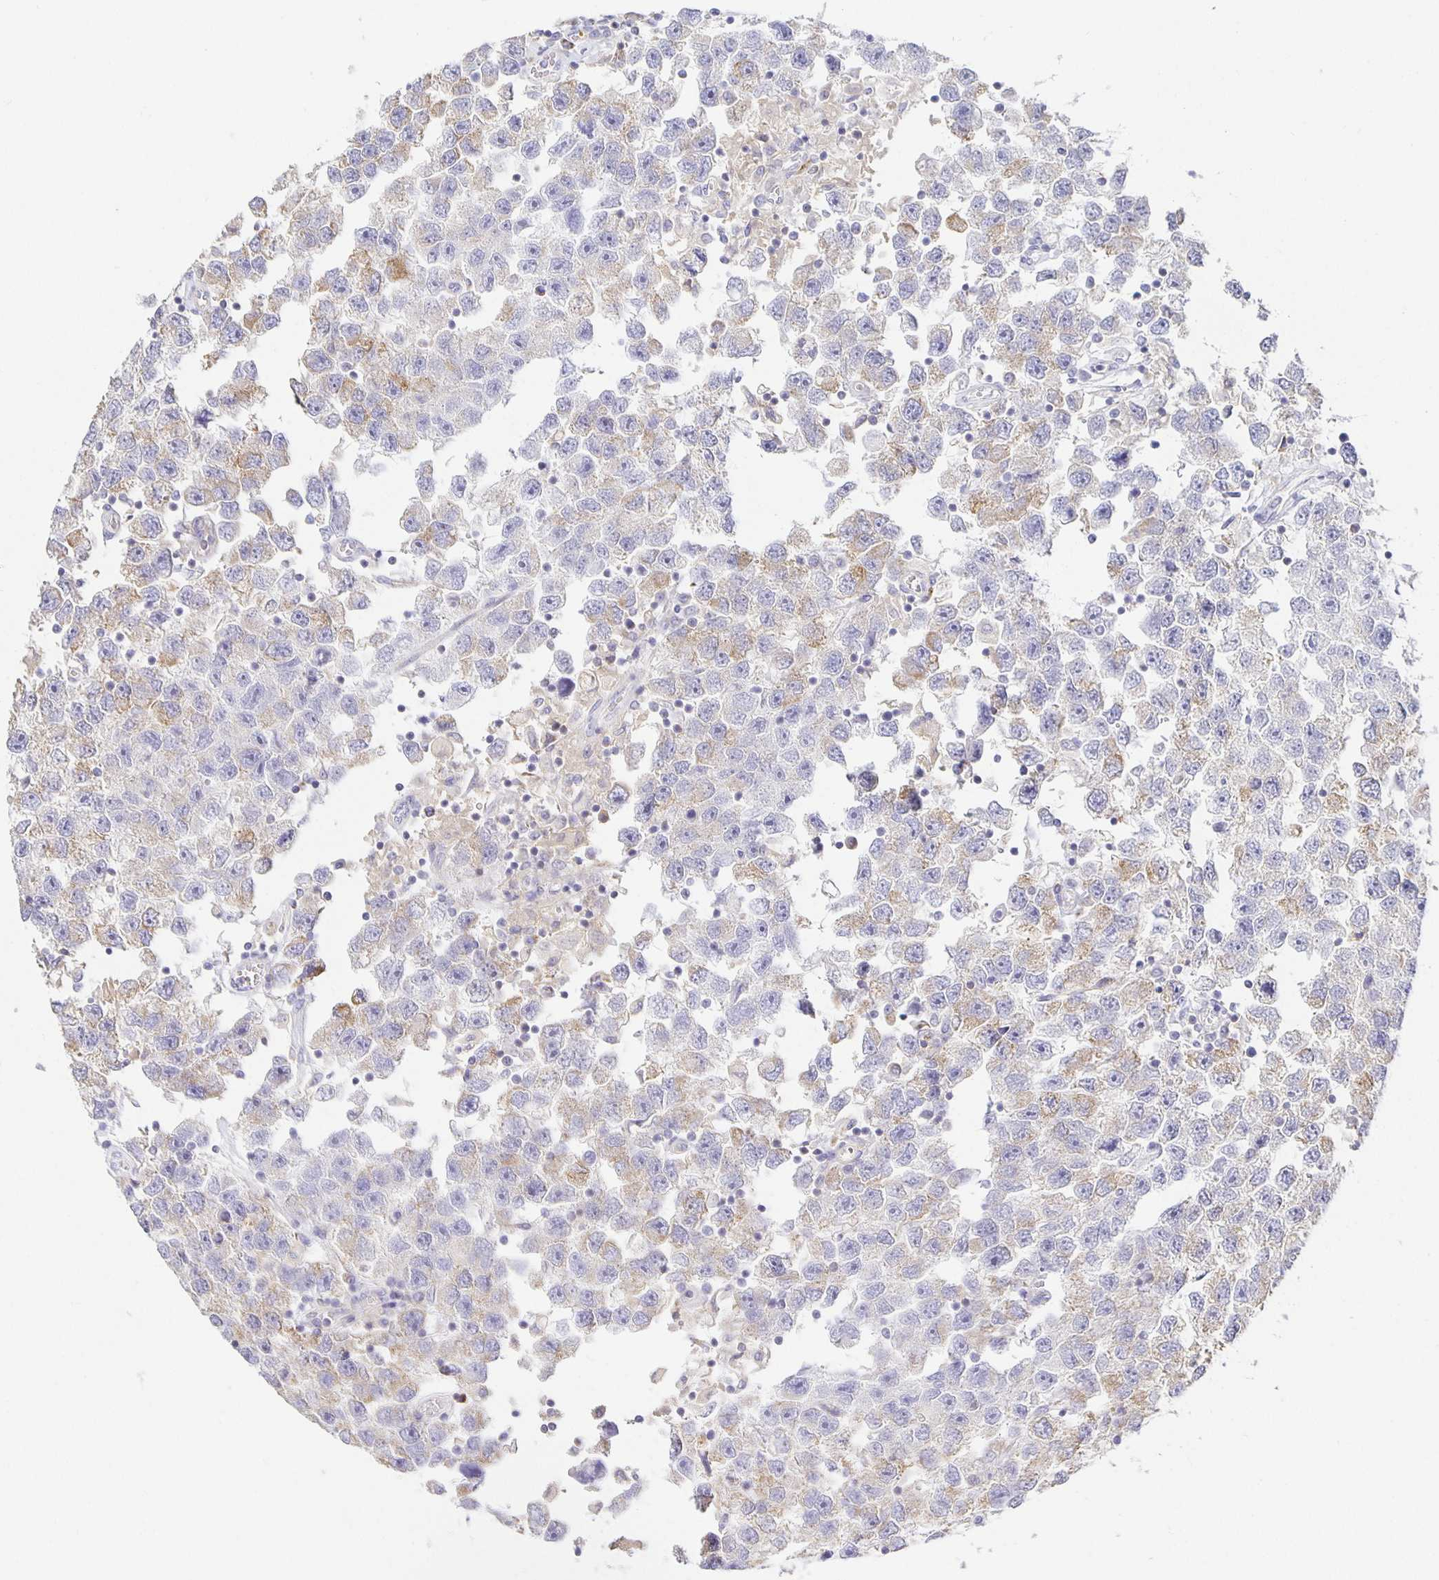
{"staining": {"intensity": "weak", "quantity": "25%-75%", "location": "cytoplasmic/membranous"}, "tissue": "testis cancer", "cell_type": "Tumor cells", "image_type": "cancer", "snomed": [{"axis": "morphology", "description": "Seminoma, NOS"}, {"axis": "topography", "description": "Testis"}], "caption": "Seminoma (testis) stained with a protein marker shows weak staining in tumor cells.", "gene": "FLRT3", "patient": {"sex": "male", "age": 26}}